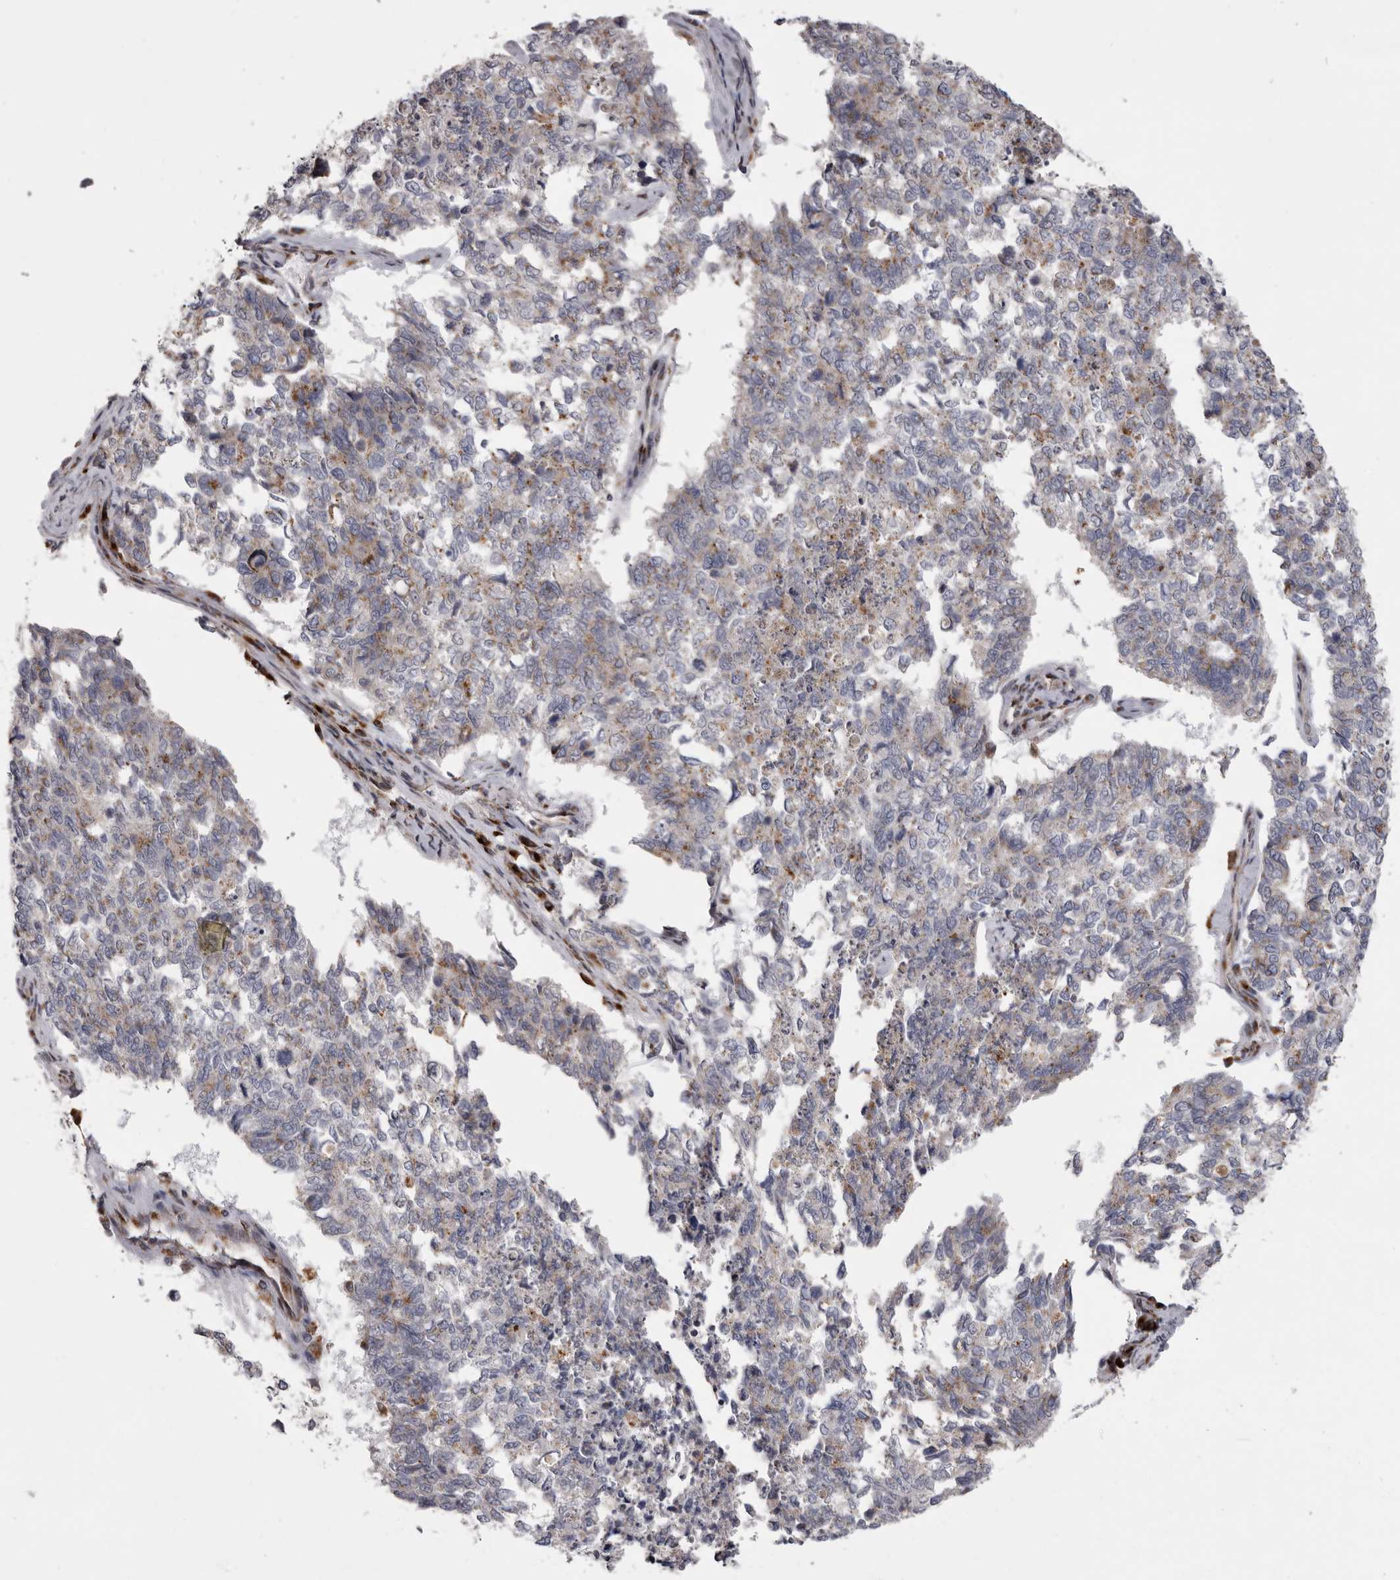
{"staining": {"intensity": "weak", "quantity": "25%-75%", "location": "cytoplasmic/membranous"}, "tissue": "cervical cancer", "cell_type": "Tumor cells", "image_type": "cancer", "snomed": [{"axis": "morphology", "description": "Squamous cell carcinoma, NOS"}, {"axis": "topography", "description": "Cervix"}], "caption": "Human cervical squamous cell carcinoma stained with a brown dye displays weak cytoplasmic/membranous positive expression in about 25%-75% of tumor cells.", "gene": "WDR47", "patient": {"sex": "female", "age": 63}}